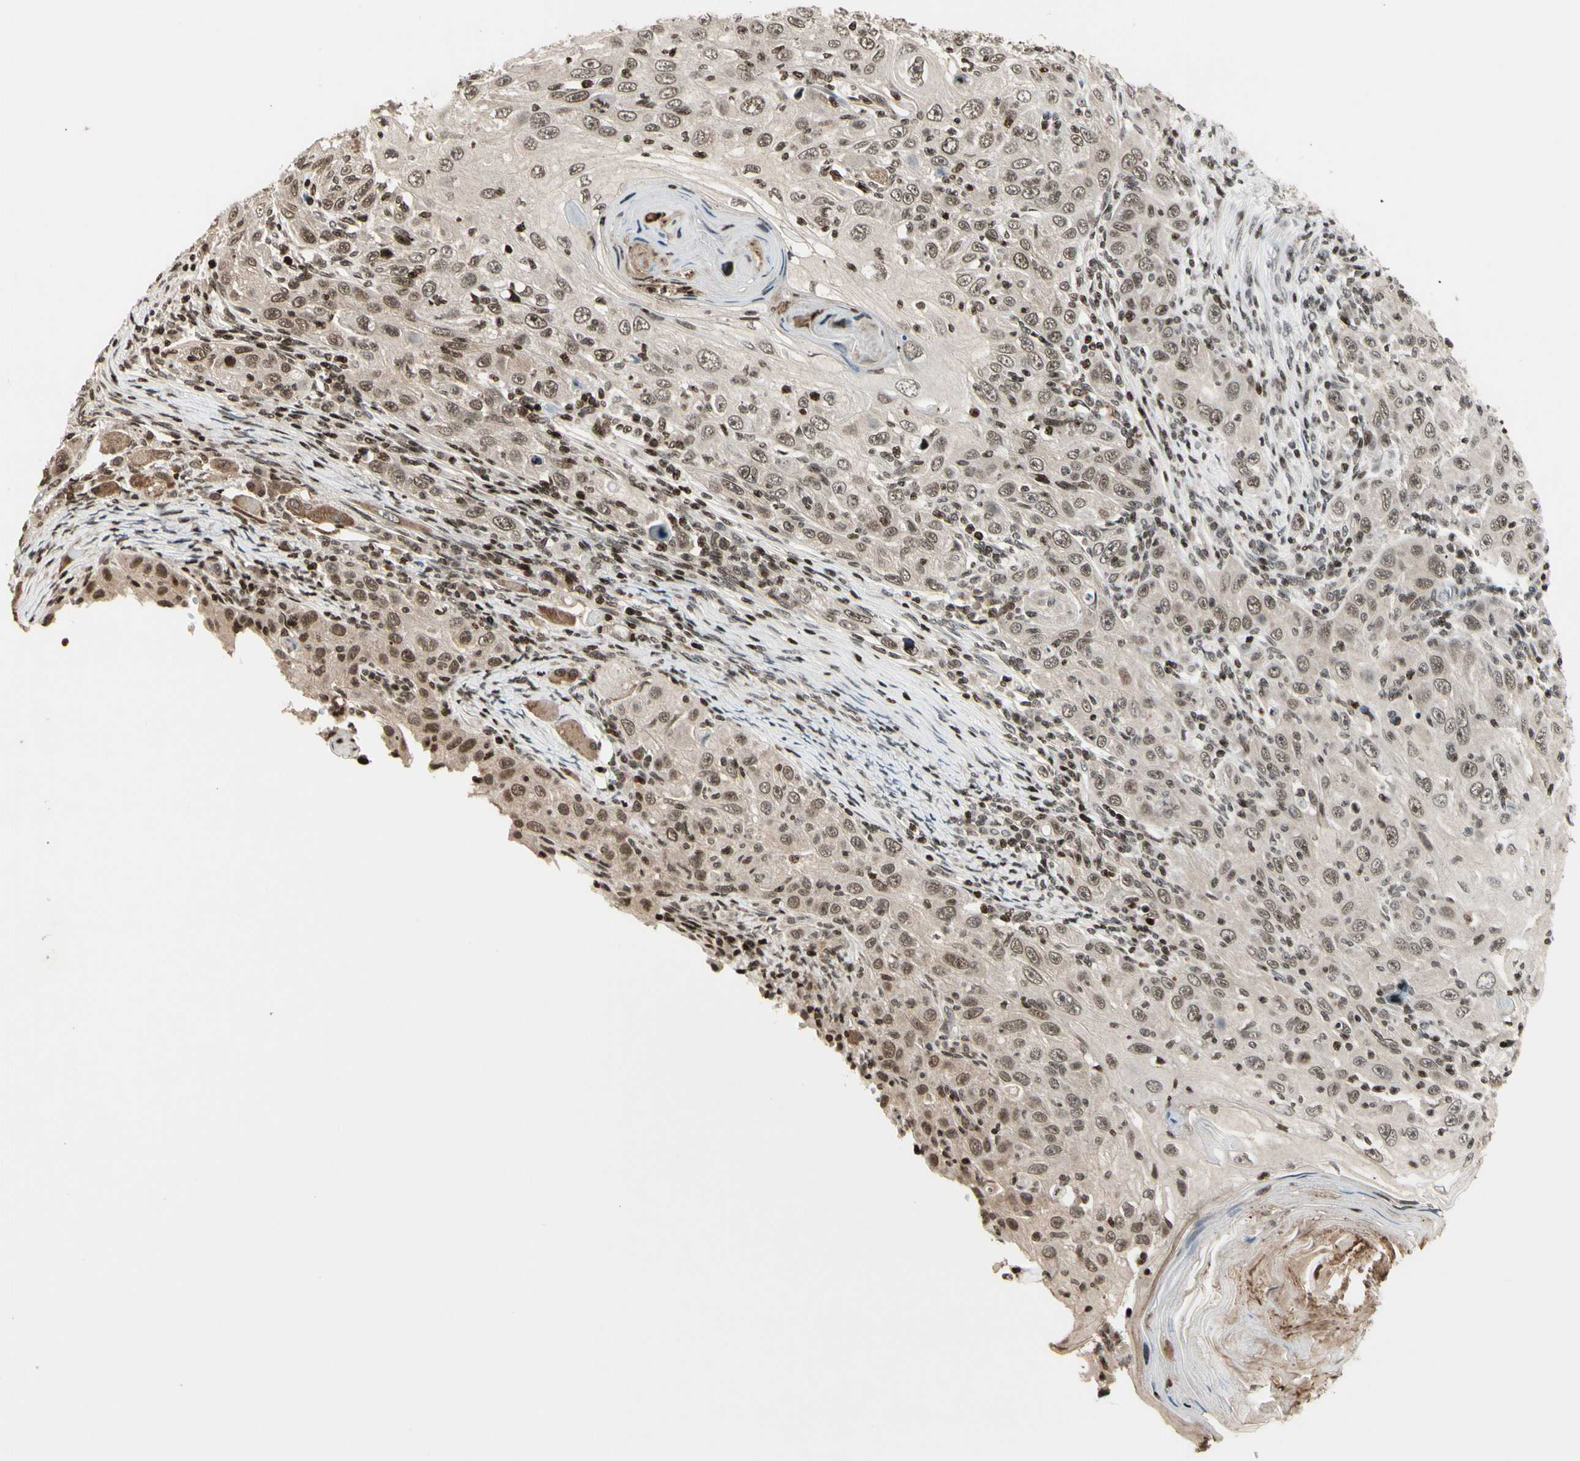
{"staining": {"intensity": "weak", "quantity": ">75%", "location": "nuclear"}, "tissue": "skin cancer", "cell_type": "Tumor cells", "image_type": "cancer", "snomed": [{"axis": "morphology", "description": "Squamous cell carcinoma, NOS"}, {"axis": "topography", "description": "Skin"}], "caption": "This histopathology image reveals skin cancer stained with immunohistochemistry (IHC) to label a protein in brown. The nuclear of tumor cells show weak positivity for the protein. Nuclei are counter-stained blue.", "gene": "TSHZ3", "patient": {"sex": "female", "age": 88}}